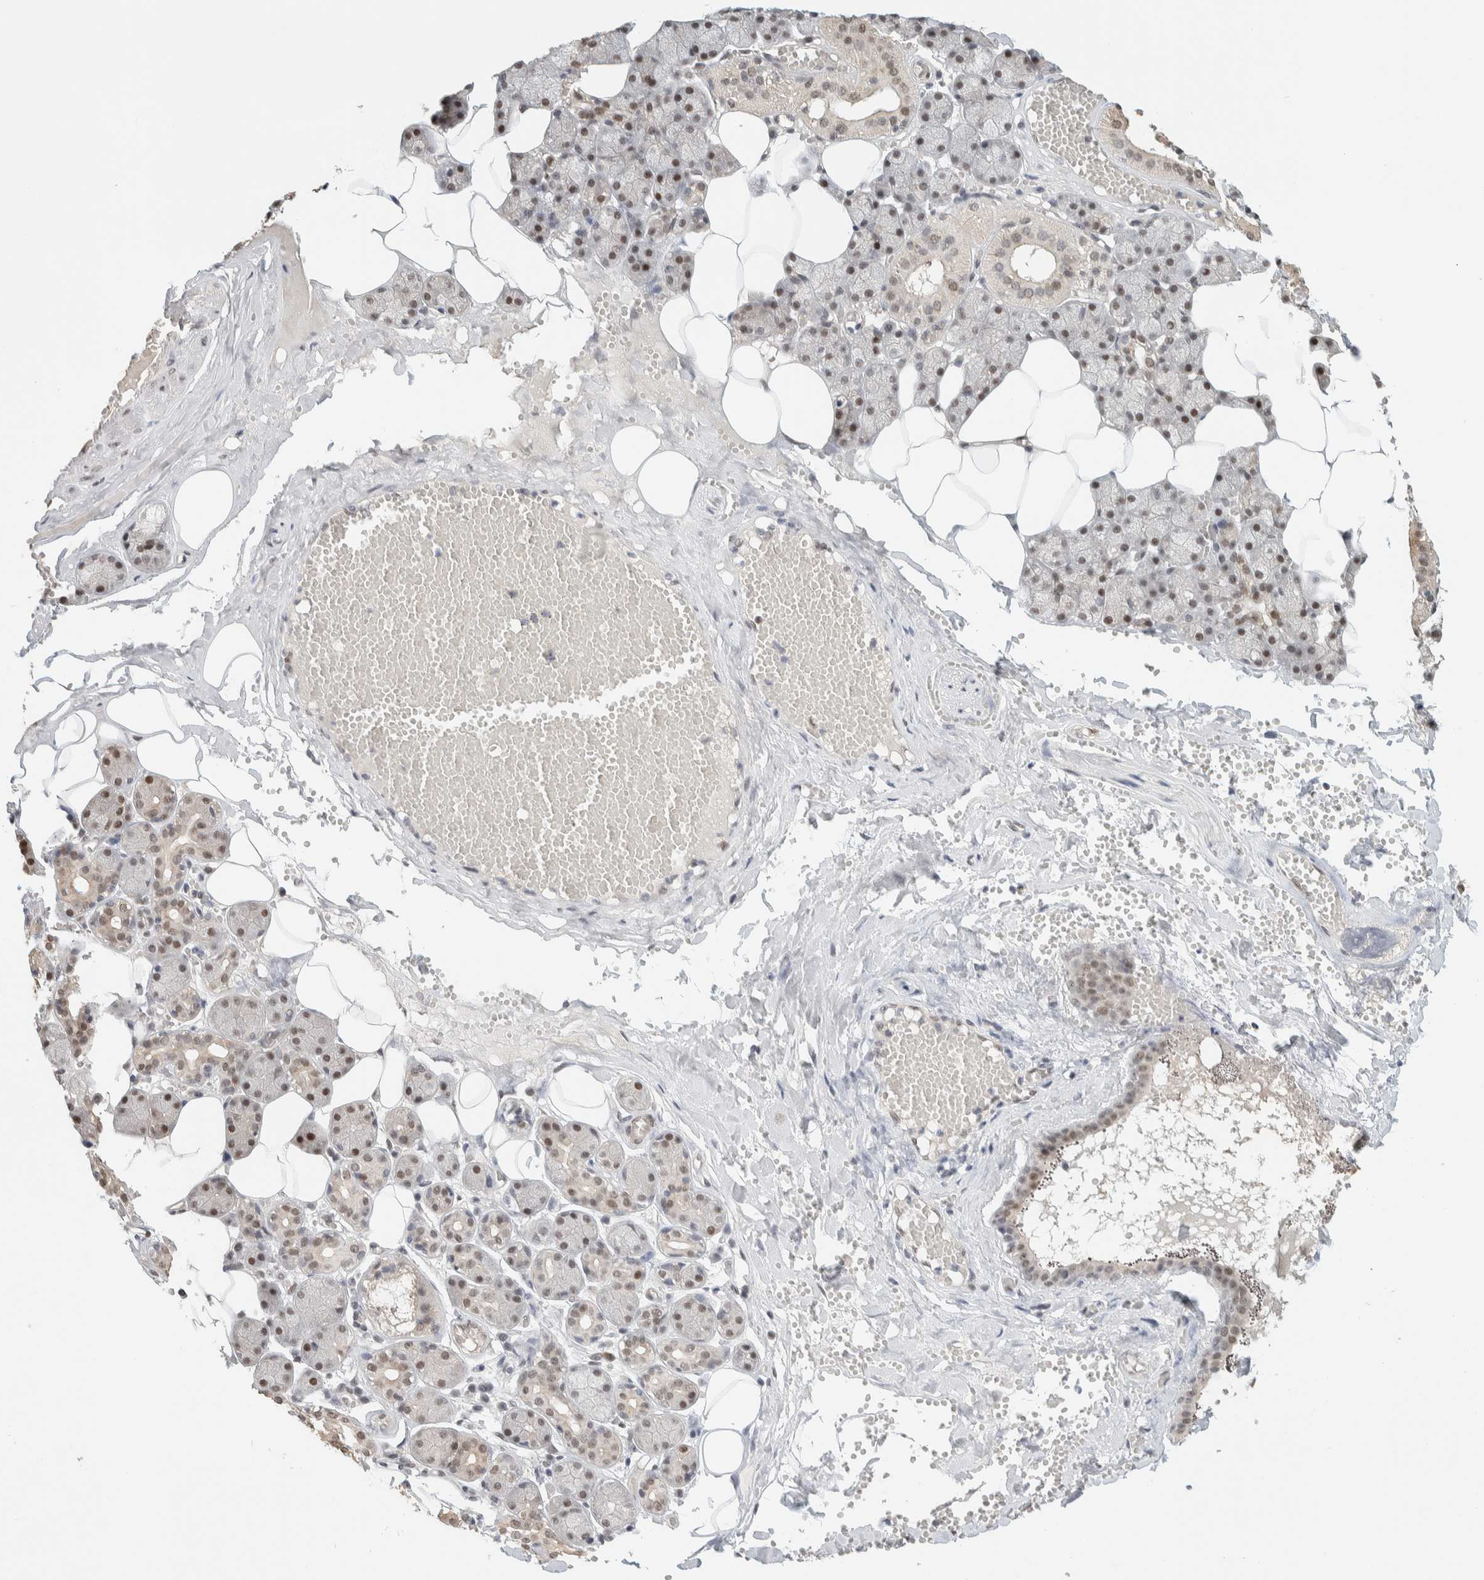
{"staining": {"intensity": "weak", "quantity": "25%-75%", "location": "nuclear"}, "tissue": "salivary gland", "cell_type": "Glandular cells", "image_type": "normal", "snomed": [{"axis": "morphology", "description": "Normal tissue, NOS"}, {"axis": "topography", "description": "Salivary gland"}], "caption": "Protein staining of normal salivary gland demonstrates weak nuclear positivity in about 25%-75% of glandular cells.", "gene": "PUS7", "patient": {"sex": "male", "age": 62}}